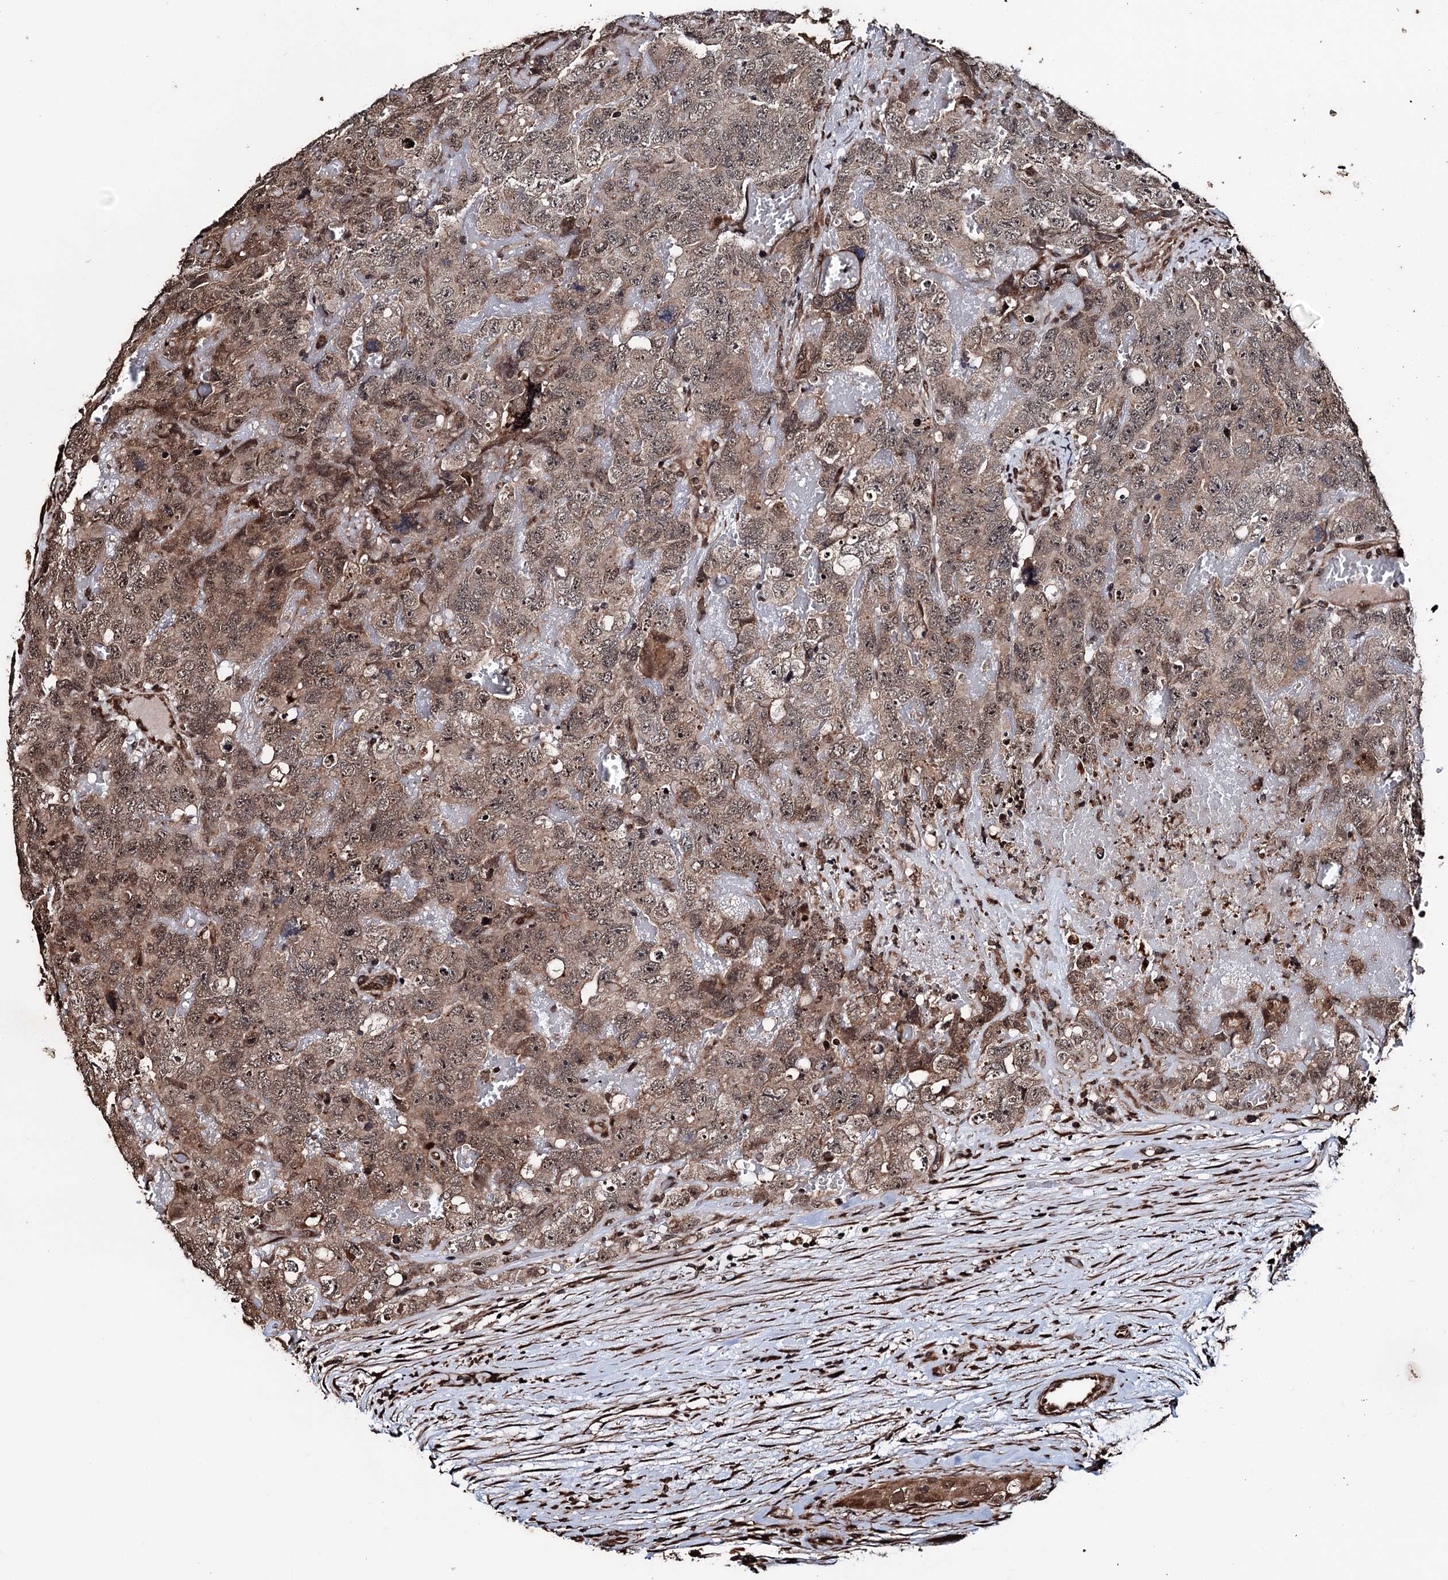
{"staining": {"intensity": "moderate", "quantity": "25%-75%", "location": "cytoplasmic/membranous,nuclear"}, "tissue": "testis cancer", "cell_type": "Tumor cells", "image_type": "cancer", "snomed": [{"axis": "morphology", "description": "Carcinoma, Embryonal, NOS"}, {"axis": "topography", "description": "Testis"}], "caption": "The photomicrograph demonstrates a brown stain indicating the presence of a protein in the cytoplasmic/membranous and nuclear of tumor cells in embryonal carcinoma (testis).", "gene": "EYA4", "patient": {"sex": "male", "age": 45}}